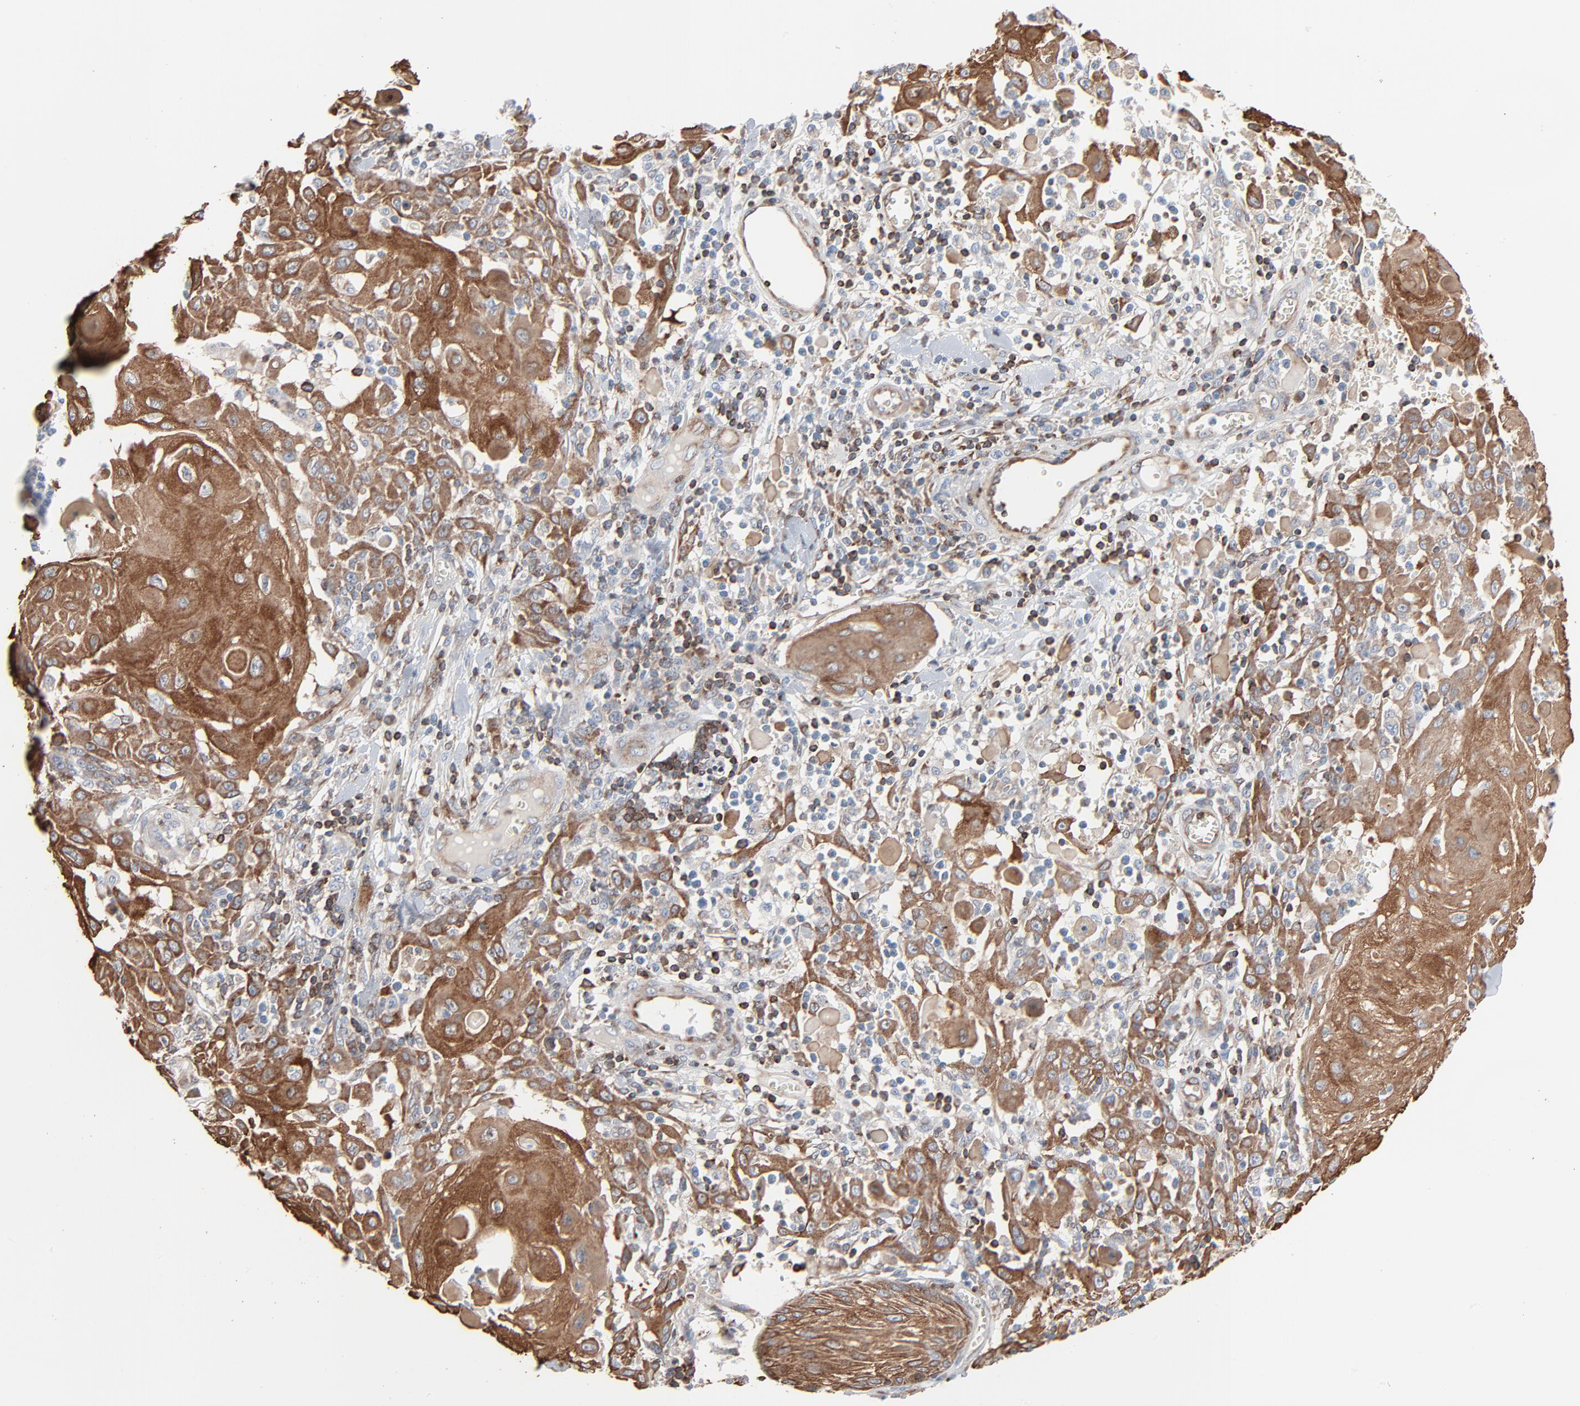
{"staining": {"intensity": "strong", "quantity": ">75%", "location": "cytoplasmic/membranous"}, "tissue": "skin cancer", "cell_type": "Tumor cells", "image_type": "cancer", "snomed": [{"axis": "morphology", "description": "Squamous cell carcinoma, NOS"}, {"axis": "topography", "description": "Skin"}], "caption": "The micrograph demonstrates immunohistochemical staining of skin squamous cell carcinoma. There is strong cytoplasmic/membranous staining is present in approximately >75% of tumor cells.", "gene": "OPTN", "patient": {"sex": "male", "age": 24}}